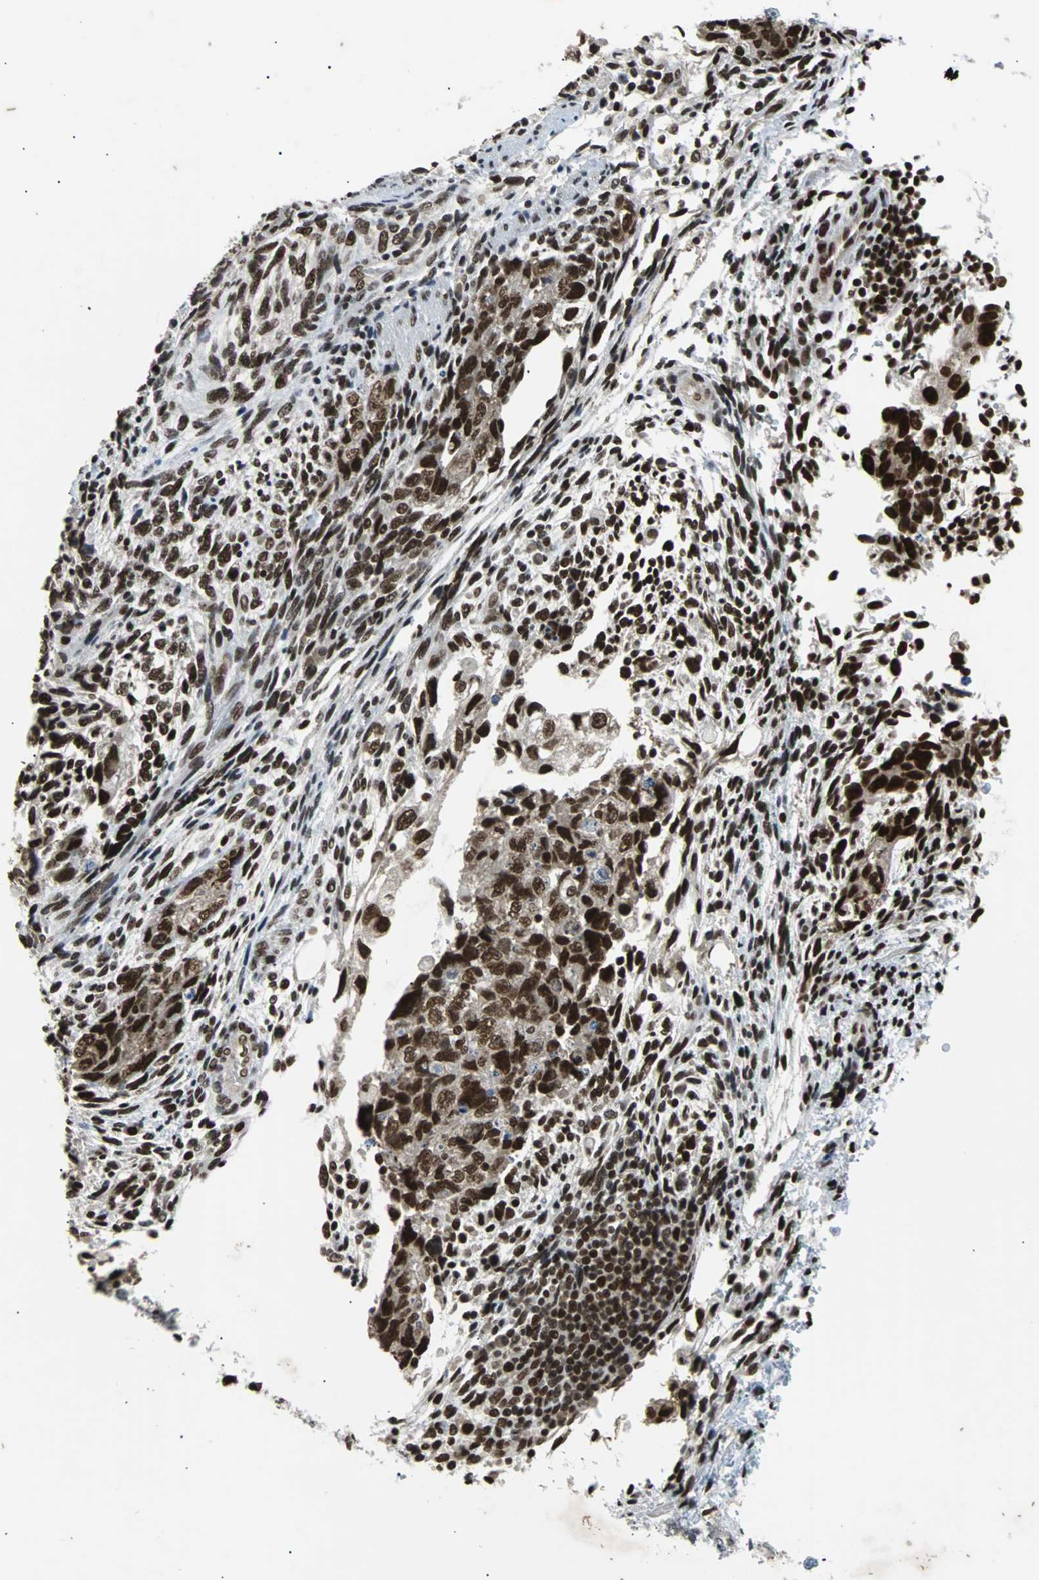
{"staining": {"intensity": "strong", "quantity": ">75%", "location": "nuclear"}, "tissue": "testis cancer", "cell_type": "Tumor cells", "image_type": "cancer", "snomed": [{"axis": "morphology", "description": "Normal tissue, NOS"}, {"axis": "morphology", "description": "Carcinoma, Embryonal, NOS"}, {"axis": "topography", "description": "Testis"}], "caption": "High-power microscopy captured an immunohistochemistry image of embryonal carcinoma (testis), revealing strong nuclear staining in about >75% of tumor cells.", "gene": "GATAD2A", "patient": {"sex": "male", "age": 36}}